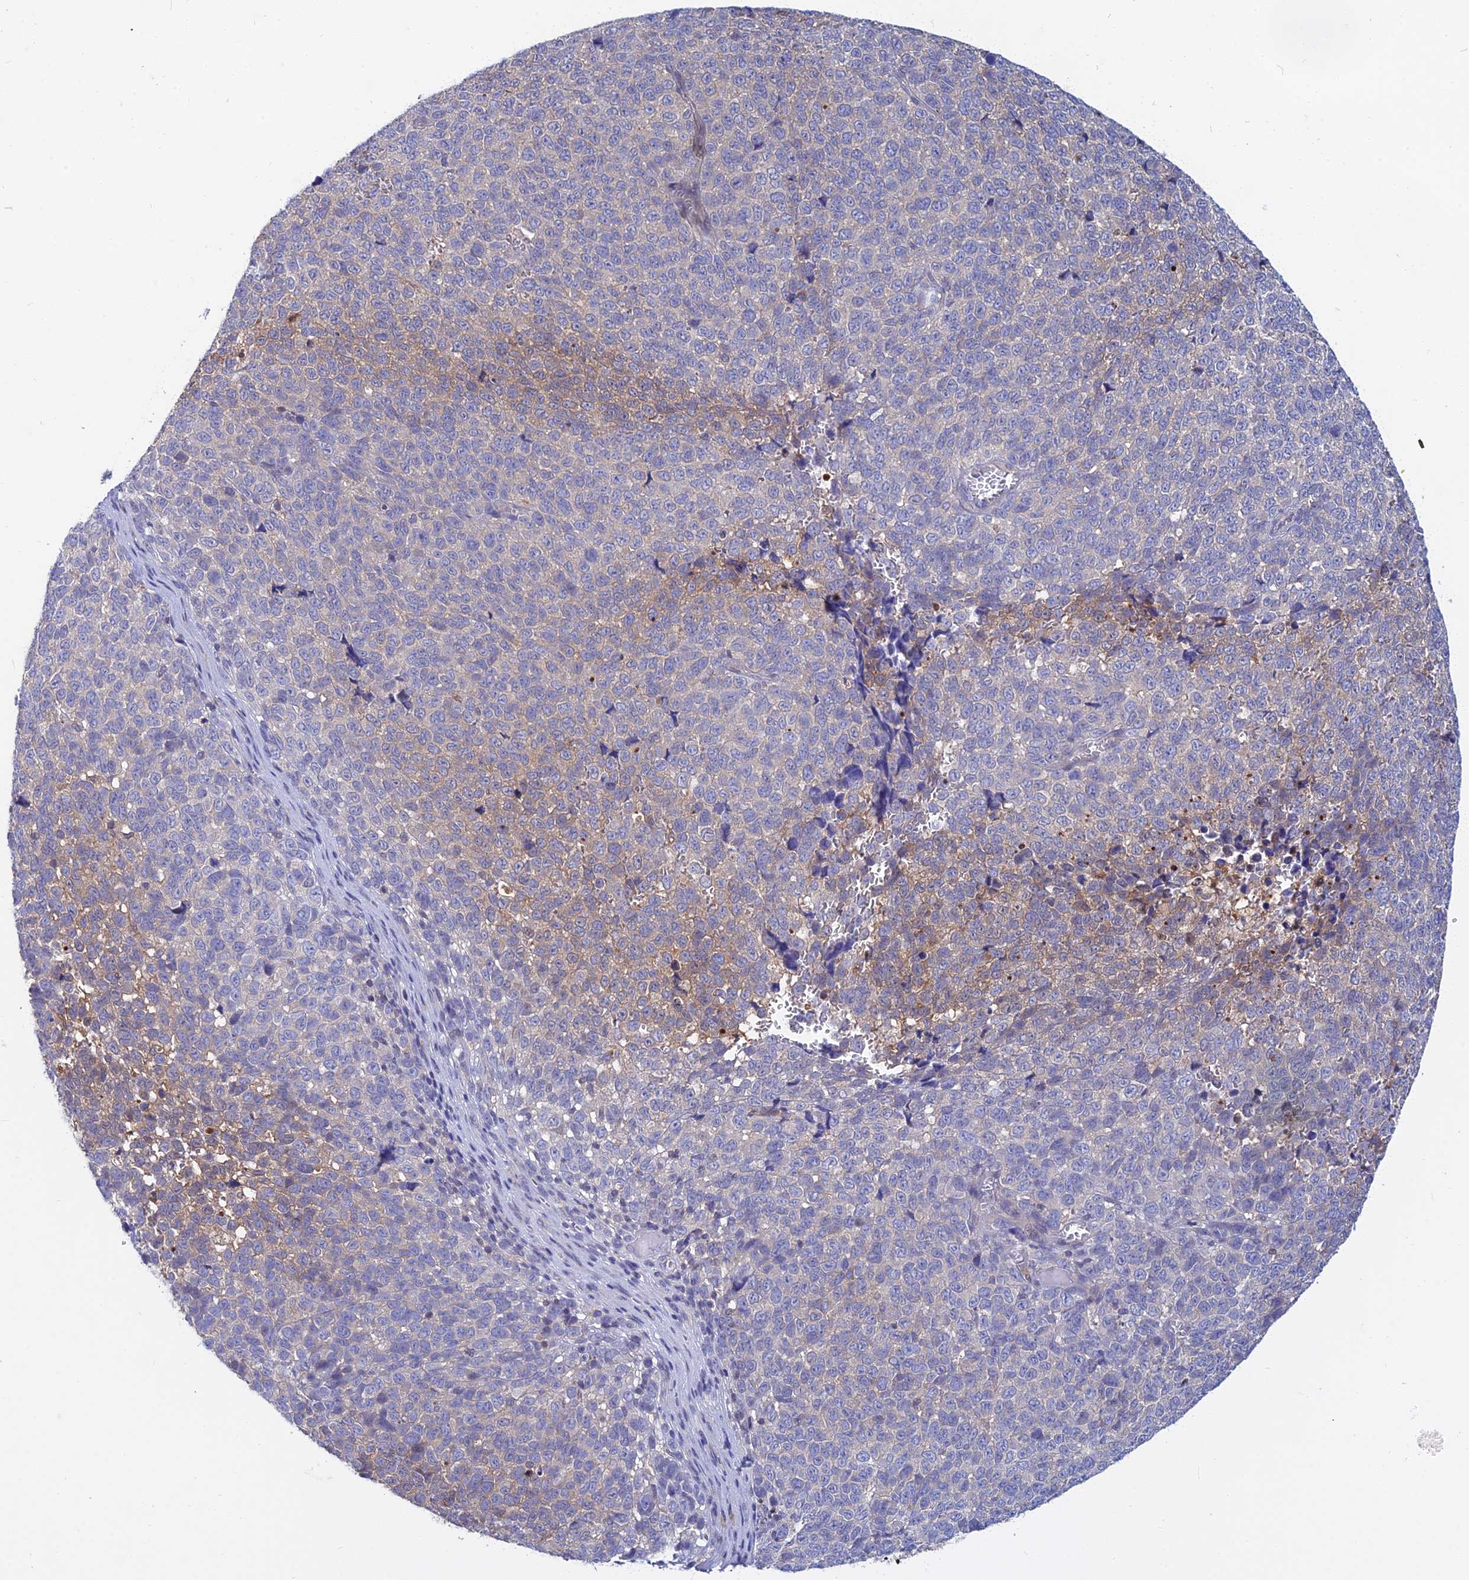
{"staining": {"intensity": "weak", "quantity": "<25%", "location": "cytoplasmic/membranous"}, "tissue": "melanoma", "cell_type": "Tumor cells", "image_type": "cancer", "snomed": [{"axis": "morphology", "description": "Malignant melanoma, NOS"}, {"axis": "topography", "description": "Nose, NOS"}], "caption": "Immunohistochemistry (IHC) histopathology image of neoplastic tissue: human melanoma stained with DAB (3,3'-diaminobenzidine) exhibits no significant protein positivity in tumor cells.", "gene": "B3GALT4", "patient": {"sex": "female", "age": 48}}